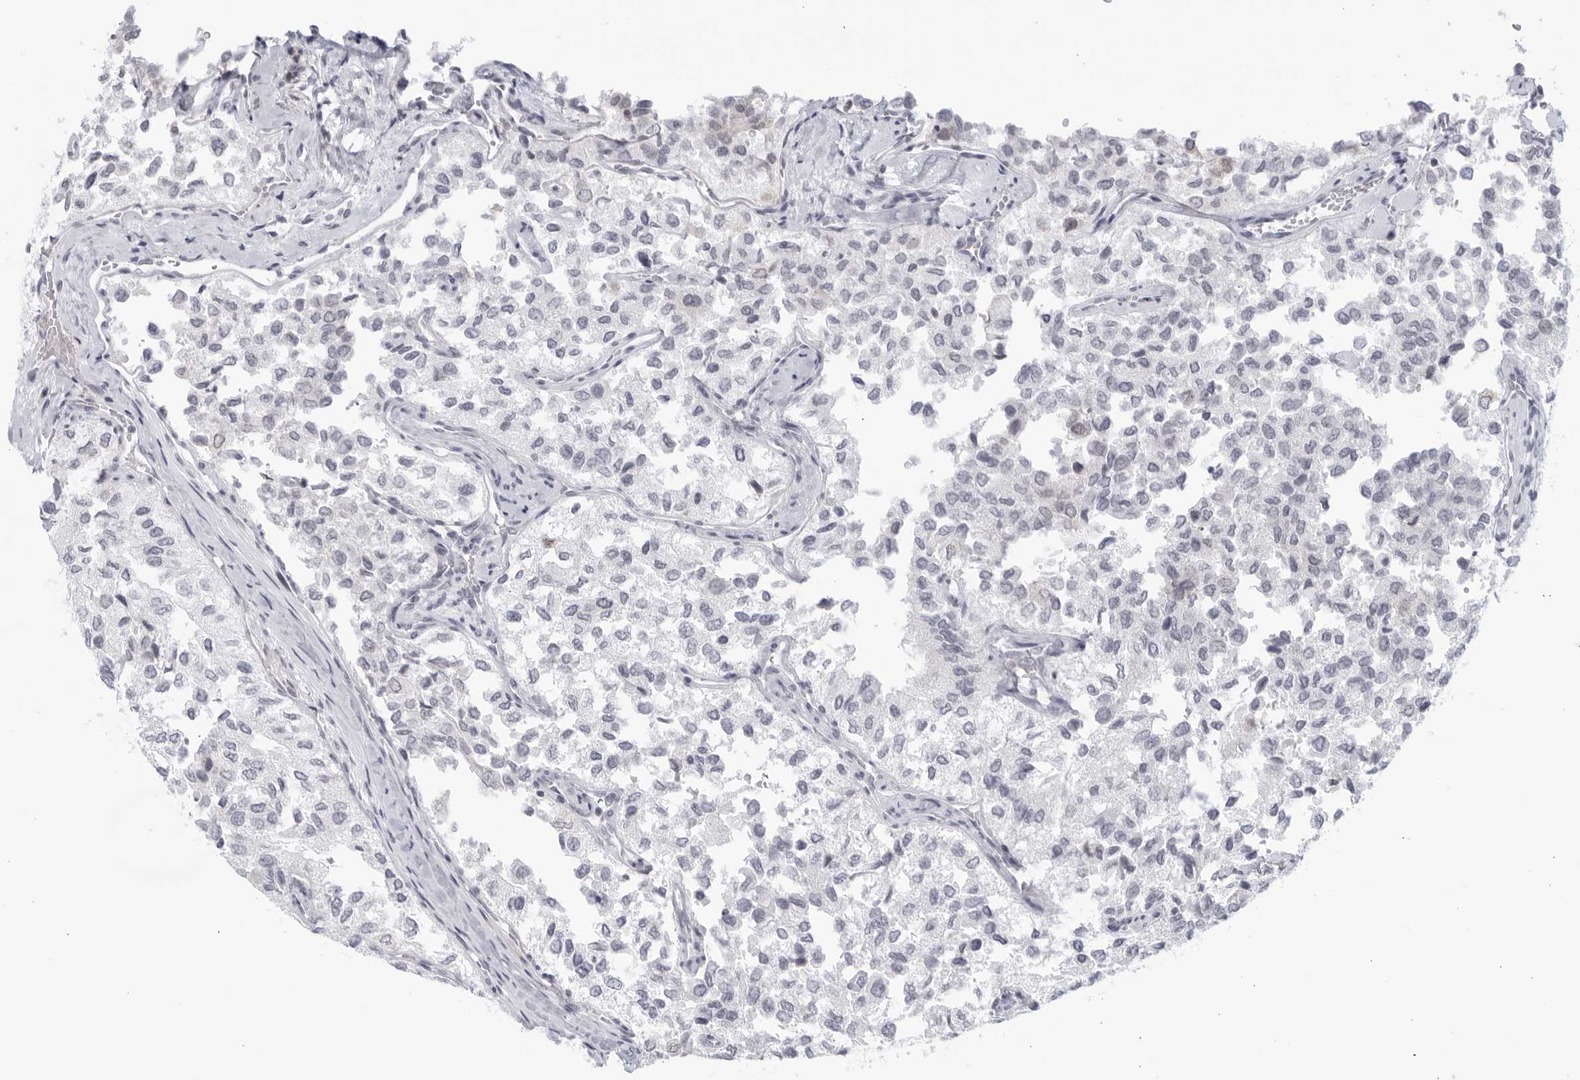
{"staining": {"intensity": "negative", "quantity": "none", "location": "none"}, "tissue": "thyroid cancer", "cell_type": "Tumor cells", "image_type": "cancer", "snomed": [{"axis": "morphology", "description": "Follicular adenoma carcinoma, NOS"}, {"axis": "topography", "description": "Thyroid gland"}], "caption": "Micrograph shows no significant protein staining in tumor cells of thyroid cancer.", "gene": "WDTC1", "patient": {"sex": "male", "age": 75}}